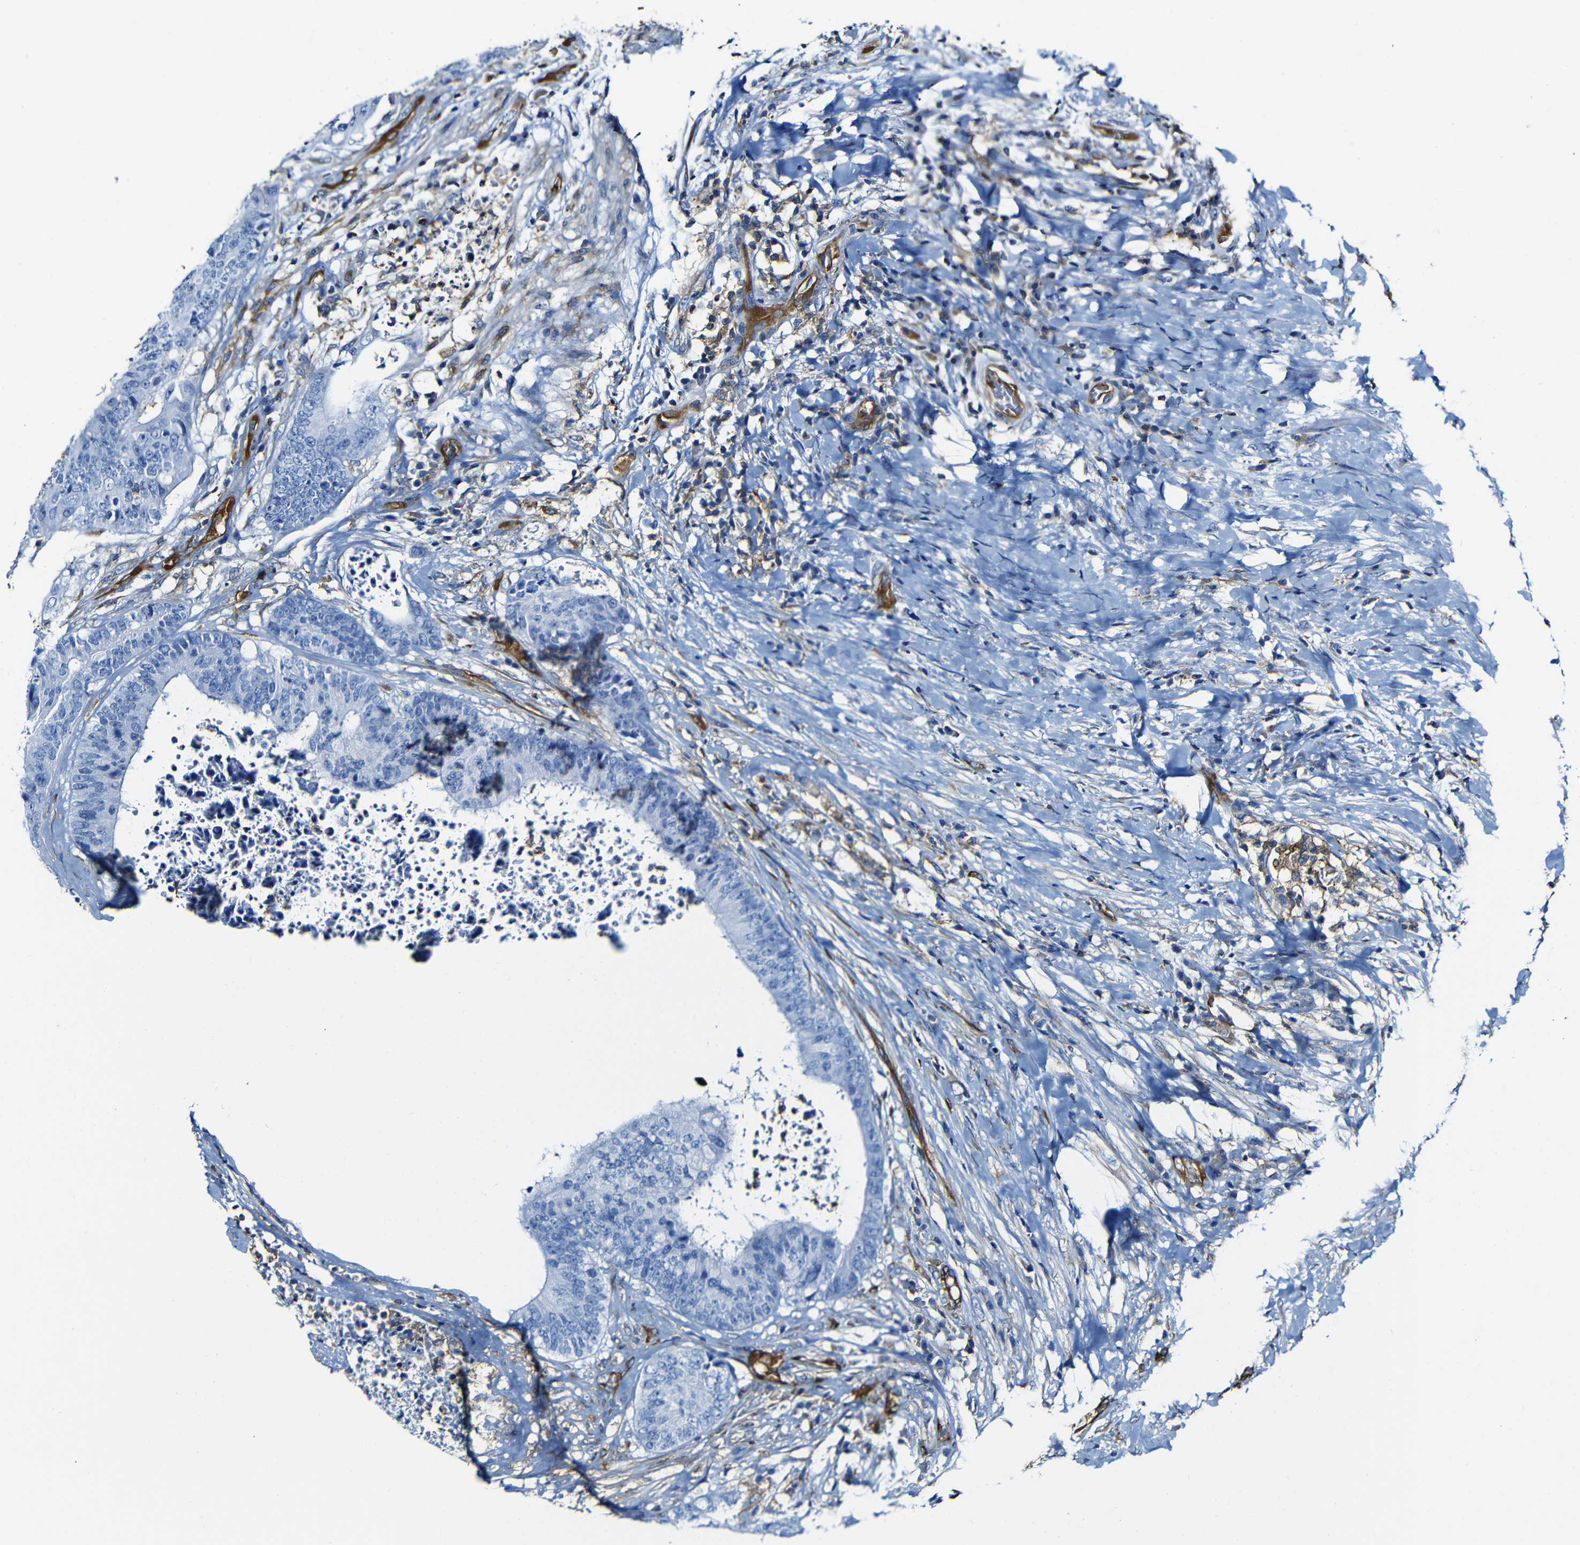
{"staining": {"intensity": "negative", "quantity": "none", "location": "none"}, "tissue": "colorectal cancer", "cell_type": "Tumor cells", "image_type": "cancer", "snomed": [{"axis": "morphology", "description": "Adenocarcinoma, NOS"}, {"axis": "topography", "description": "Rectum"}], "caption": "Adenocarcinoma (colorectal) was stained to show a protein in brown. There is no significant positivity in tumor cells.", "gene": "MSN", "patient": {"sex": "male", "age": 72}}